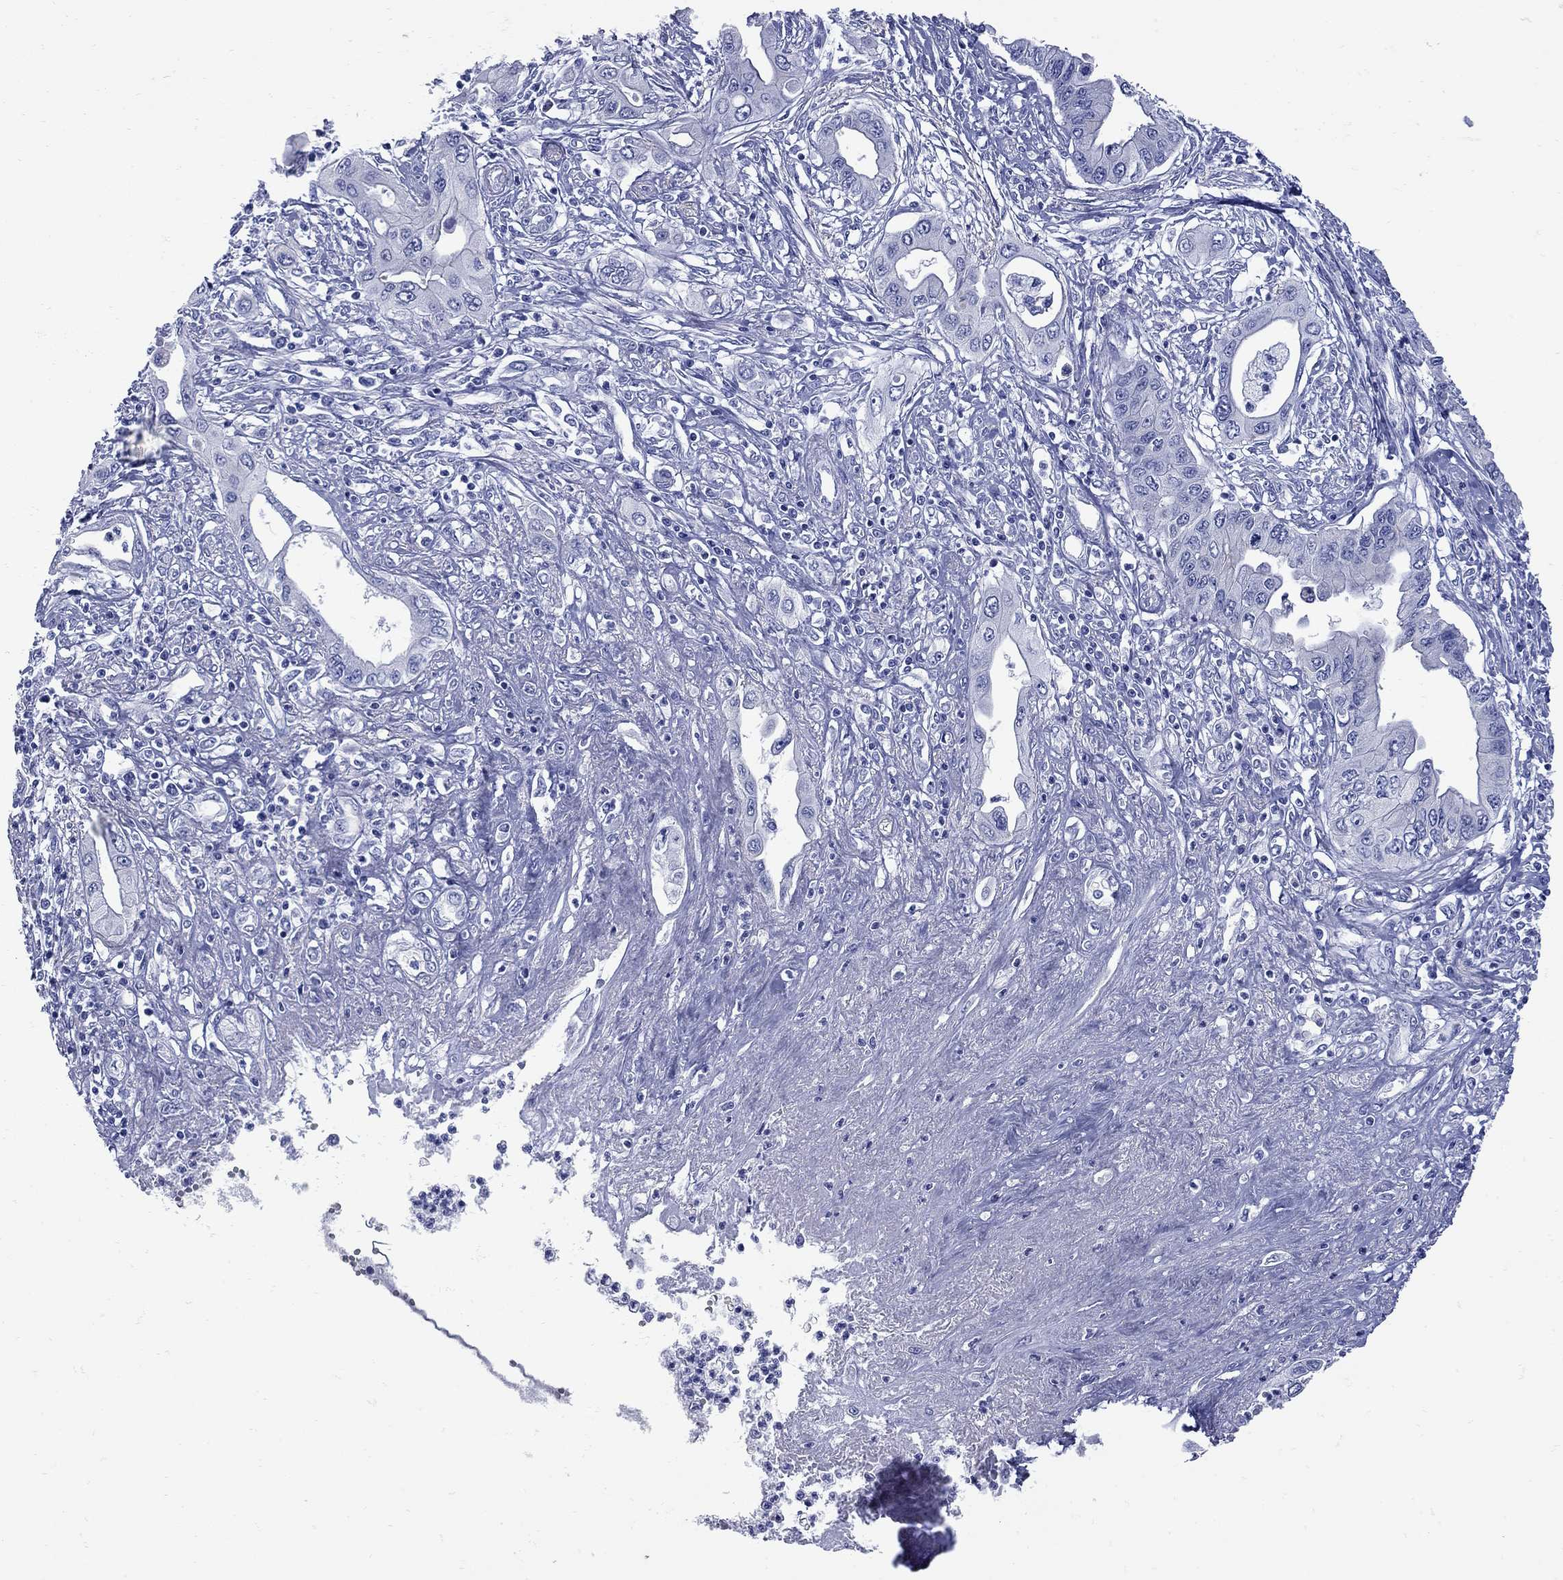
{"staining": {"intensity": "negative", "quantity": "none", "location": "none"}, "tissue": "pancreatic cancer", "cell_type": "Tumor cells", "image_type": "cancer", "snomed": [{"axis": "morphology", "description": "Adenocarcinoma, NOS"}, {"axis": "topography", "description": "Pancreas"}], "caption": "Image shows no protein expression in tumor cells of pancreatic adenocarcinoma tissue.", "gene": "PDZD3", "patient": {"sex": "female", "age": 62}}